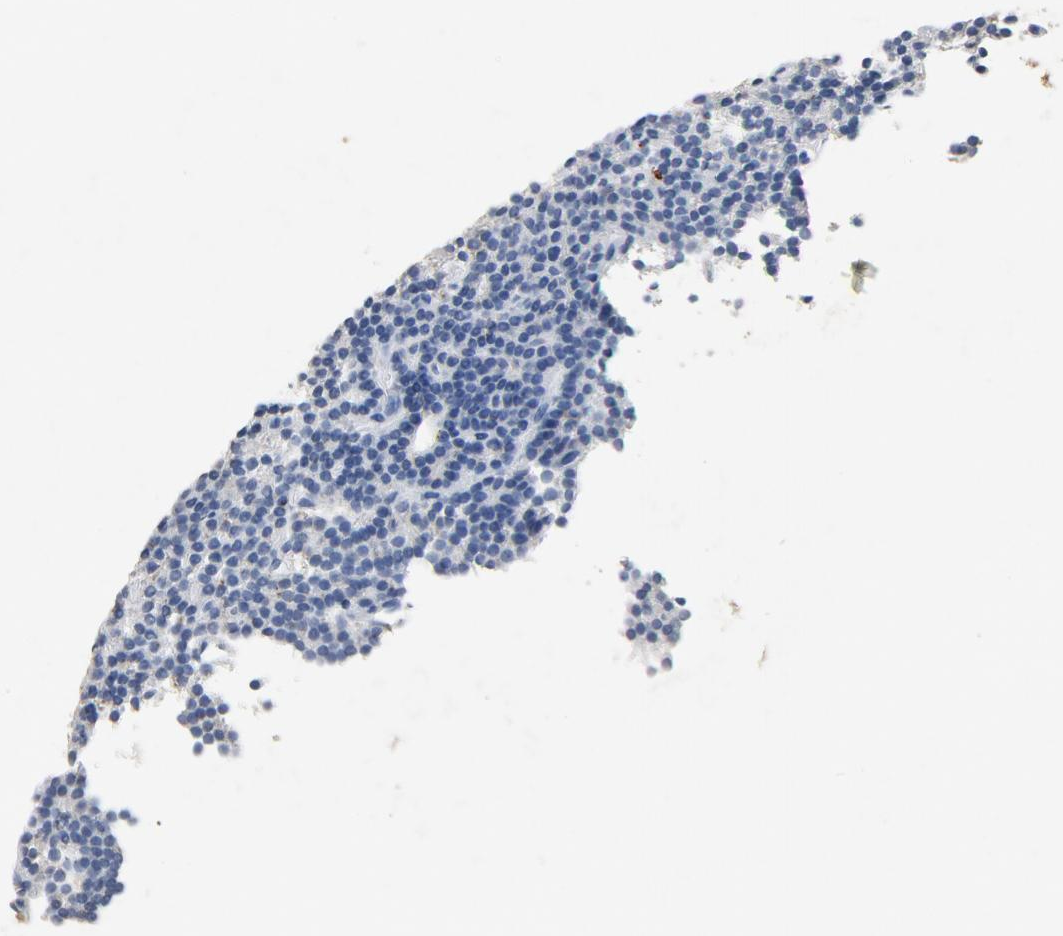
{"staining": {"intensity": "negative", "quantity": "none", "location": "none"}, "tissue": "parathyroid gland", "cell_type": "Glandular cells", "image_type": "normal", "snomed": [{"axis": "morphology", "description": "Normal tissue, NOS"}, {"axis": "topography", "description": "Parathyroid gland"}], "caption": "High power microscopy photomicrograph of an immunohistochemistry (IHC) histopathology image of unremarkable parathyroid gland, revealing no significant expression in glandular cells.", "gene": "PTPRB", "patient": {"sex": "female", "age": 45}}